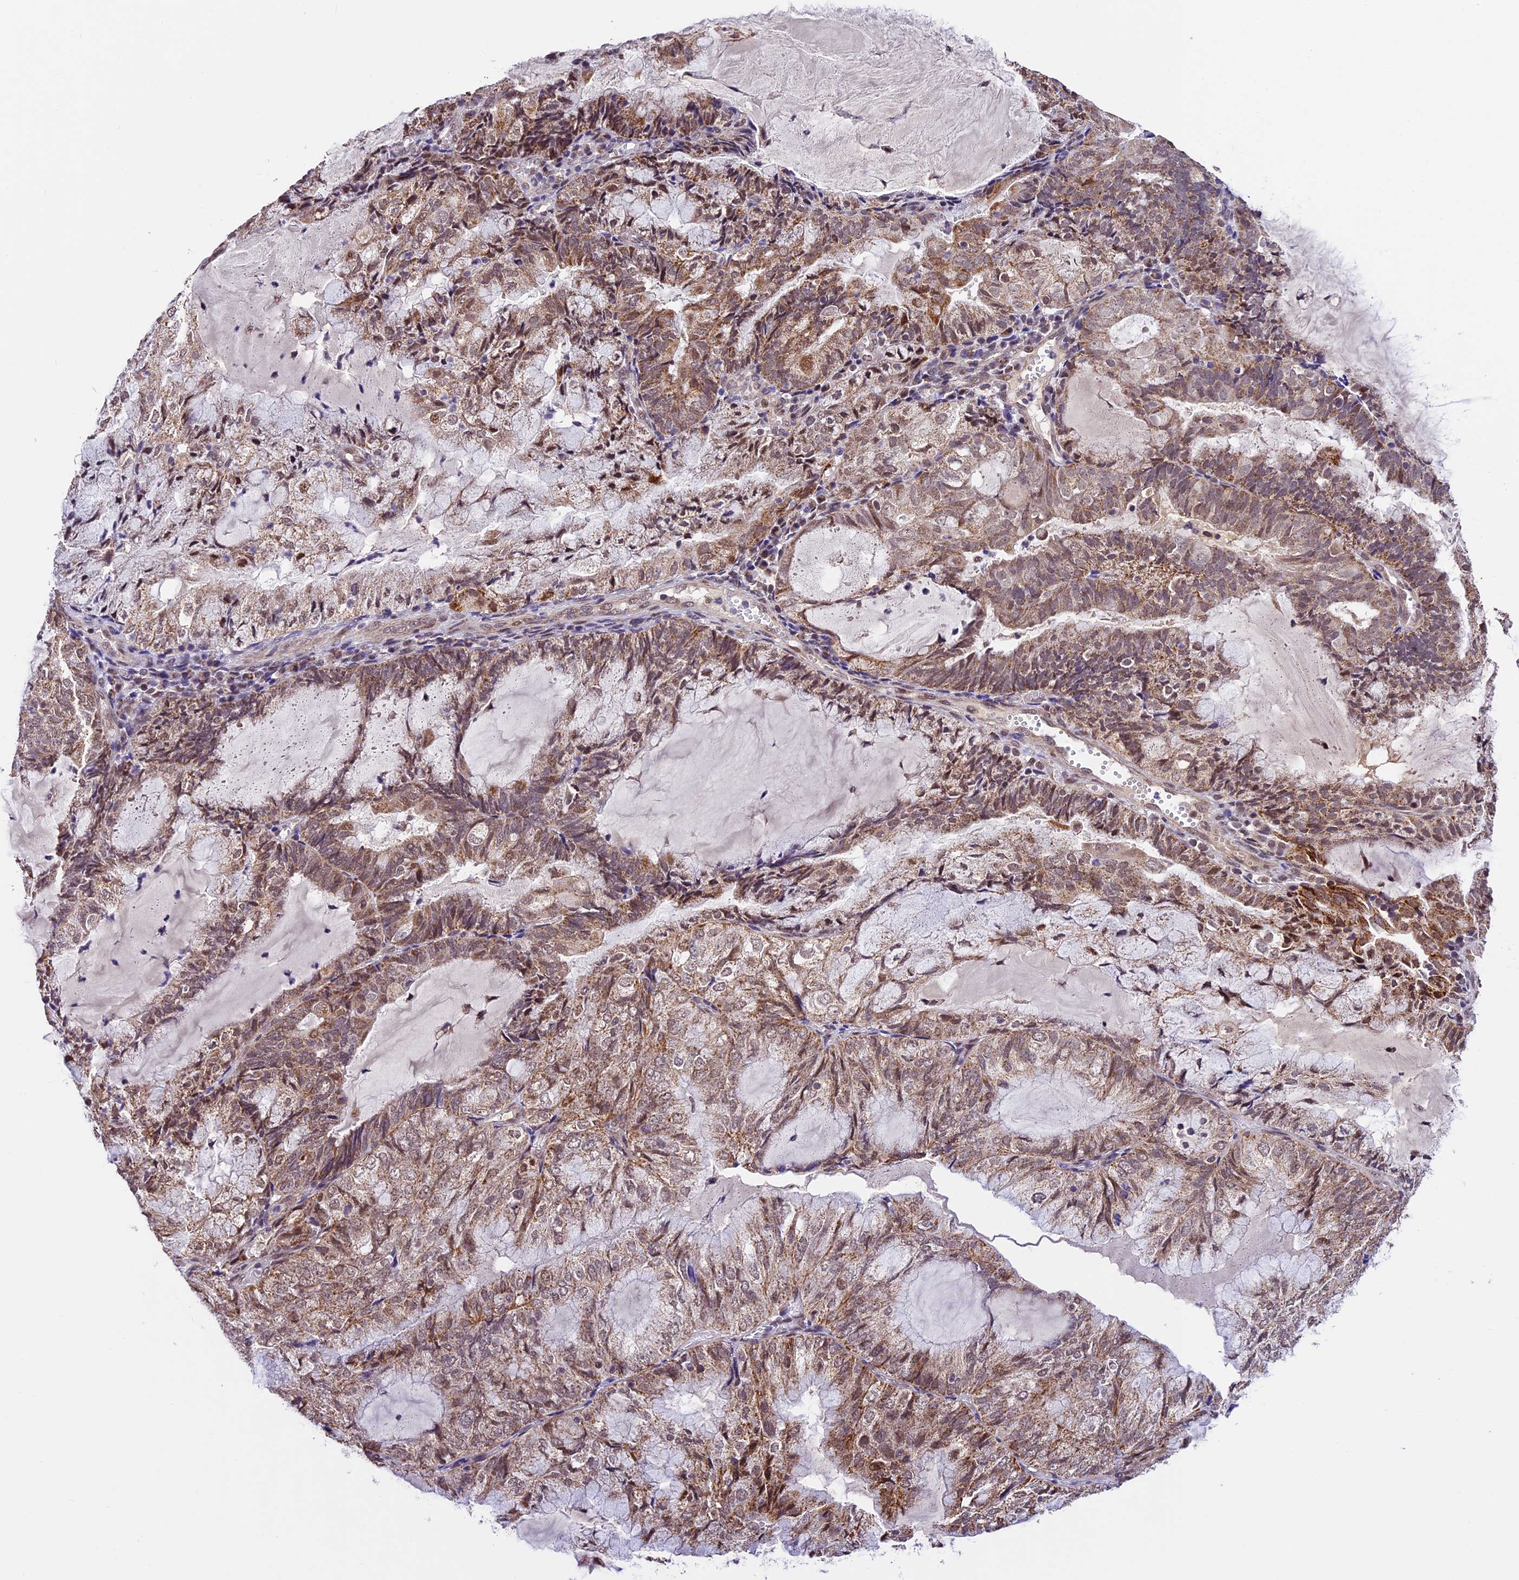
{"staining": {"intensity": "moderate", "quantity": ">75%", "location": "cytoplasmic/membranous,nuclear"}, "tissue": "endometrial cancer", "cell_type": "Tumor cells", "image_type": "cancer", "snomed": [{"axis": "morphology", "description": "Adenocarcinoma, NOS"}, {"axis": "topography", "description": "Endometrium"}], "caption": "About >75% of tumor cells in human endometrial adenocarcinoma show moderate cytoplasmic/membranous and nuclear protein expression as visualized by brown immunohistochemical staining.", "gene": "CARS2", "patient": {"sex": "female", "age": 81}}